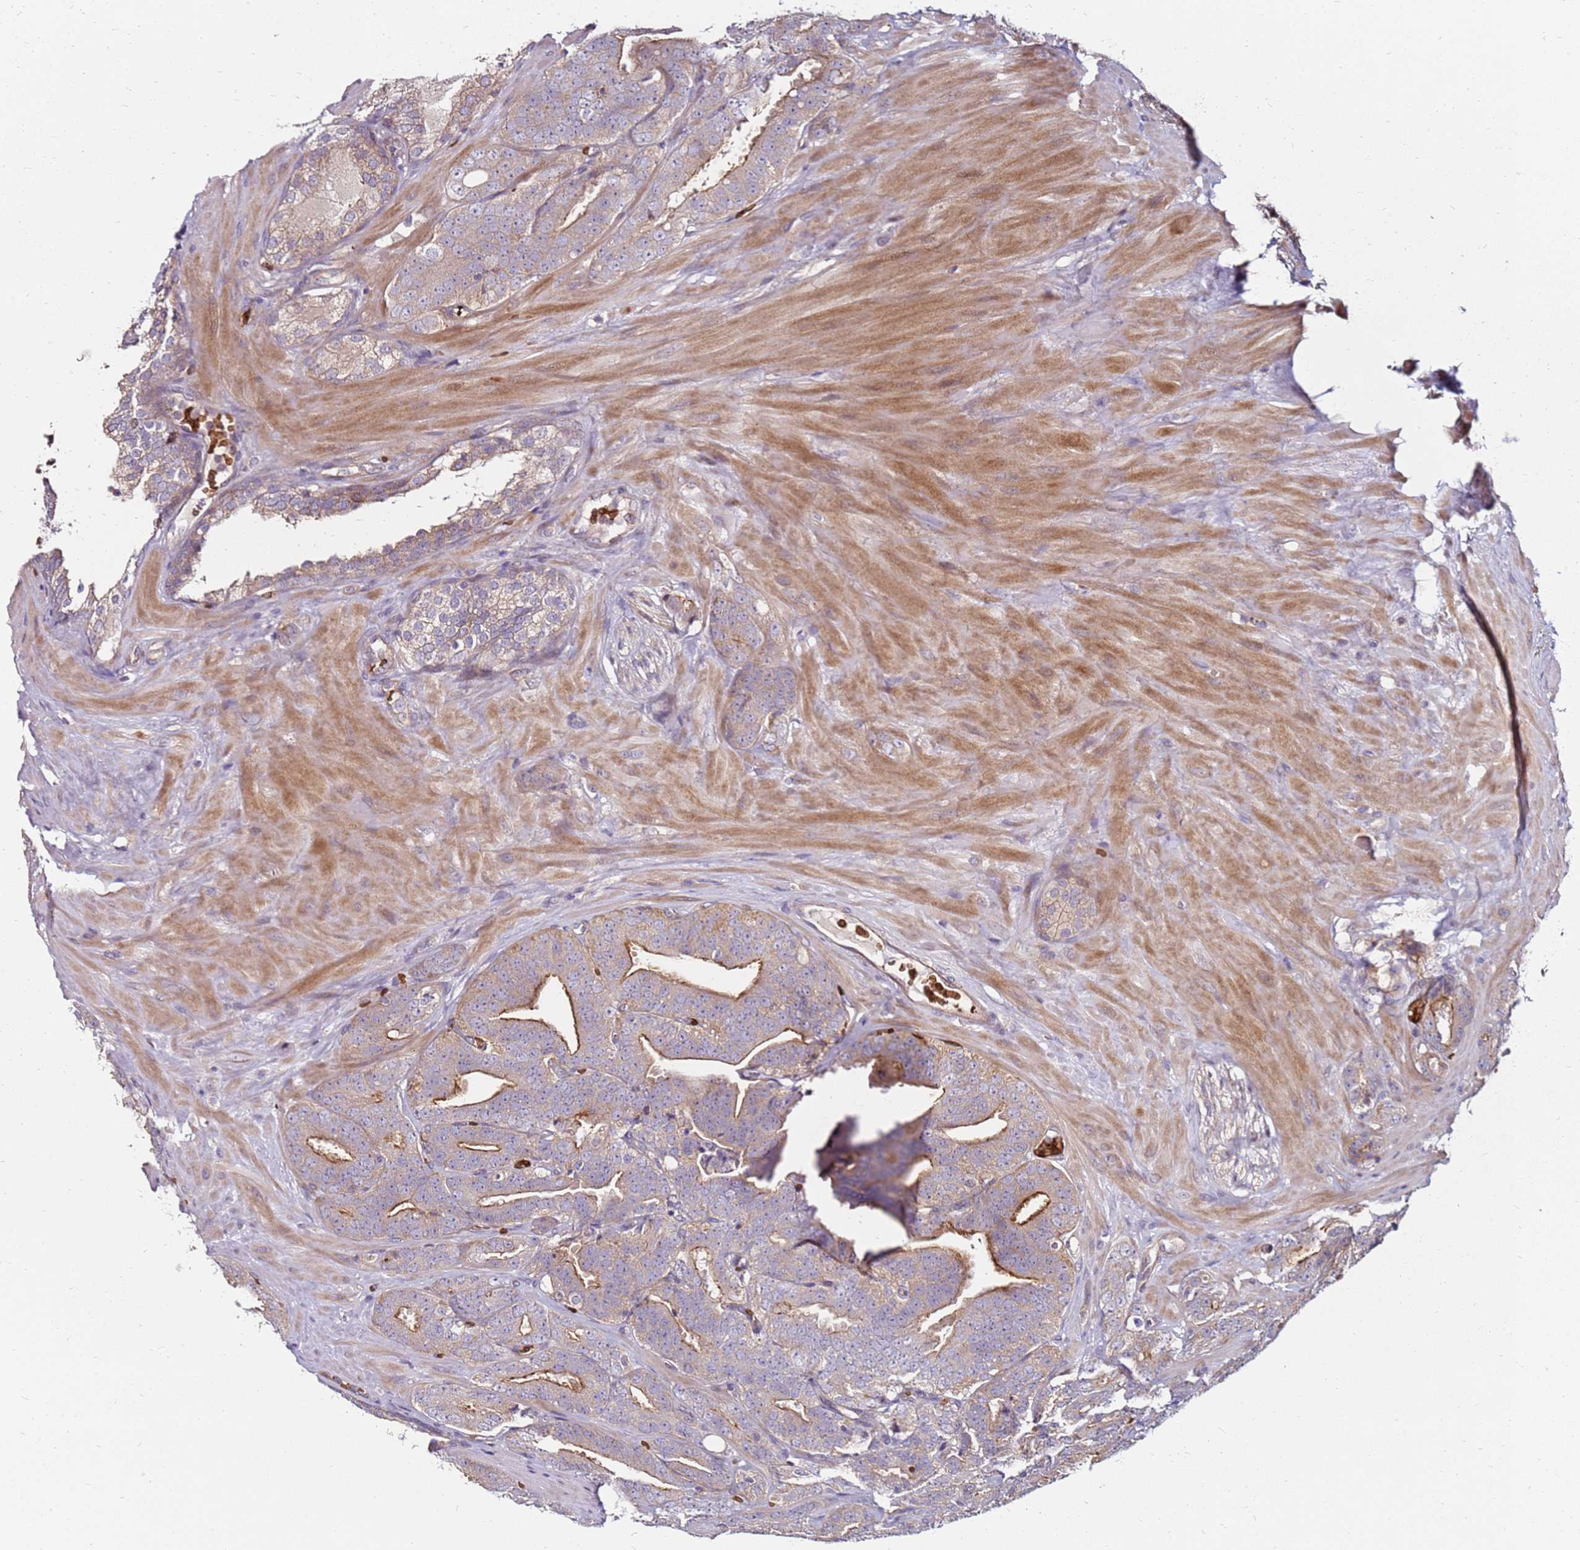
{"staining": {"intensity": "moderate", "quantity": "<25%", "location": "cytoplasmic/membranous"}, "tissue": "prostate cancer", "cell_type": "Tumor cells", "image_type": "cancer", "snomed": [{"axis": "morphology", "description": "Adenocarcinoma, High grade"}, {"axis": "topography", "description": "Prostate"}], "caption": "A brown stain highlights moderate cytoplasmic/membranous positivity of a protein in prostate cancer tumor cells. The staining was performed using DAB, with brown indicating positive protein expression. Nuclei are stained blue with hematoxylin.", "gene": "RNF11", "patient": {"sex": "male", "age": 63}}